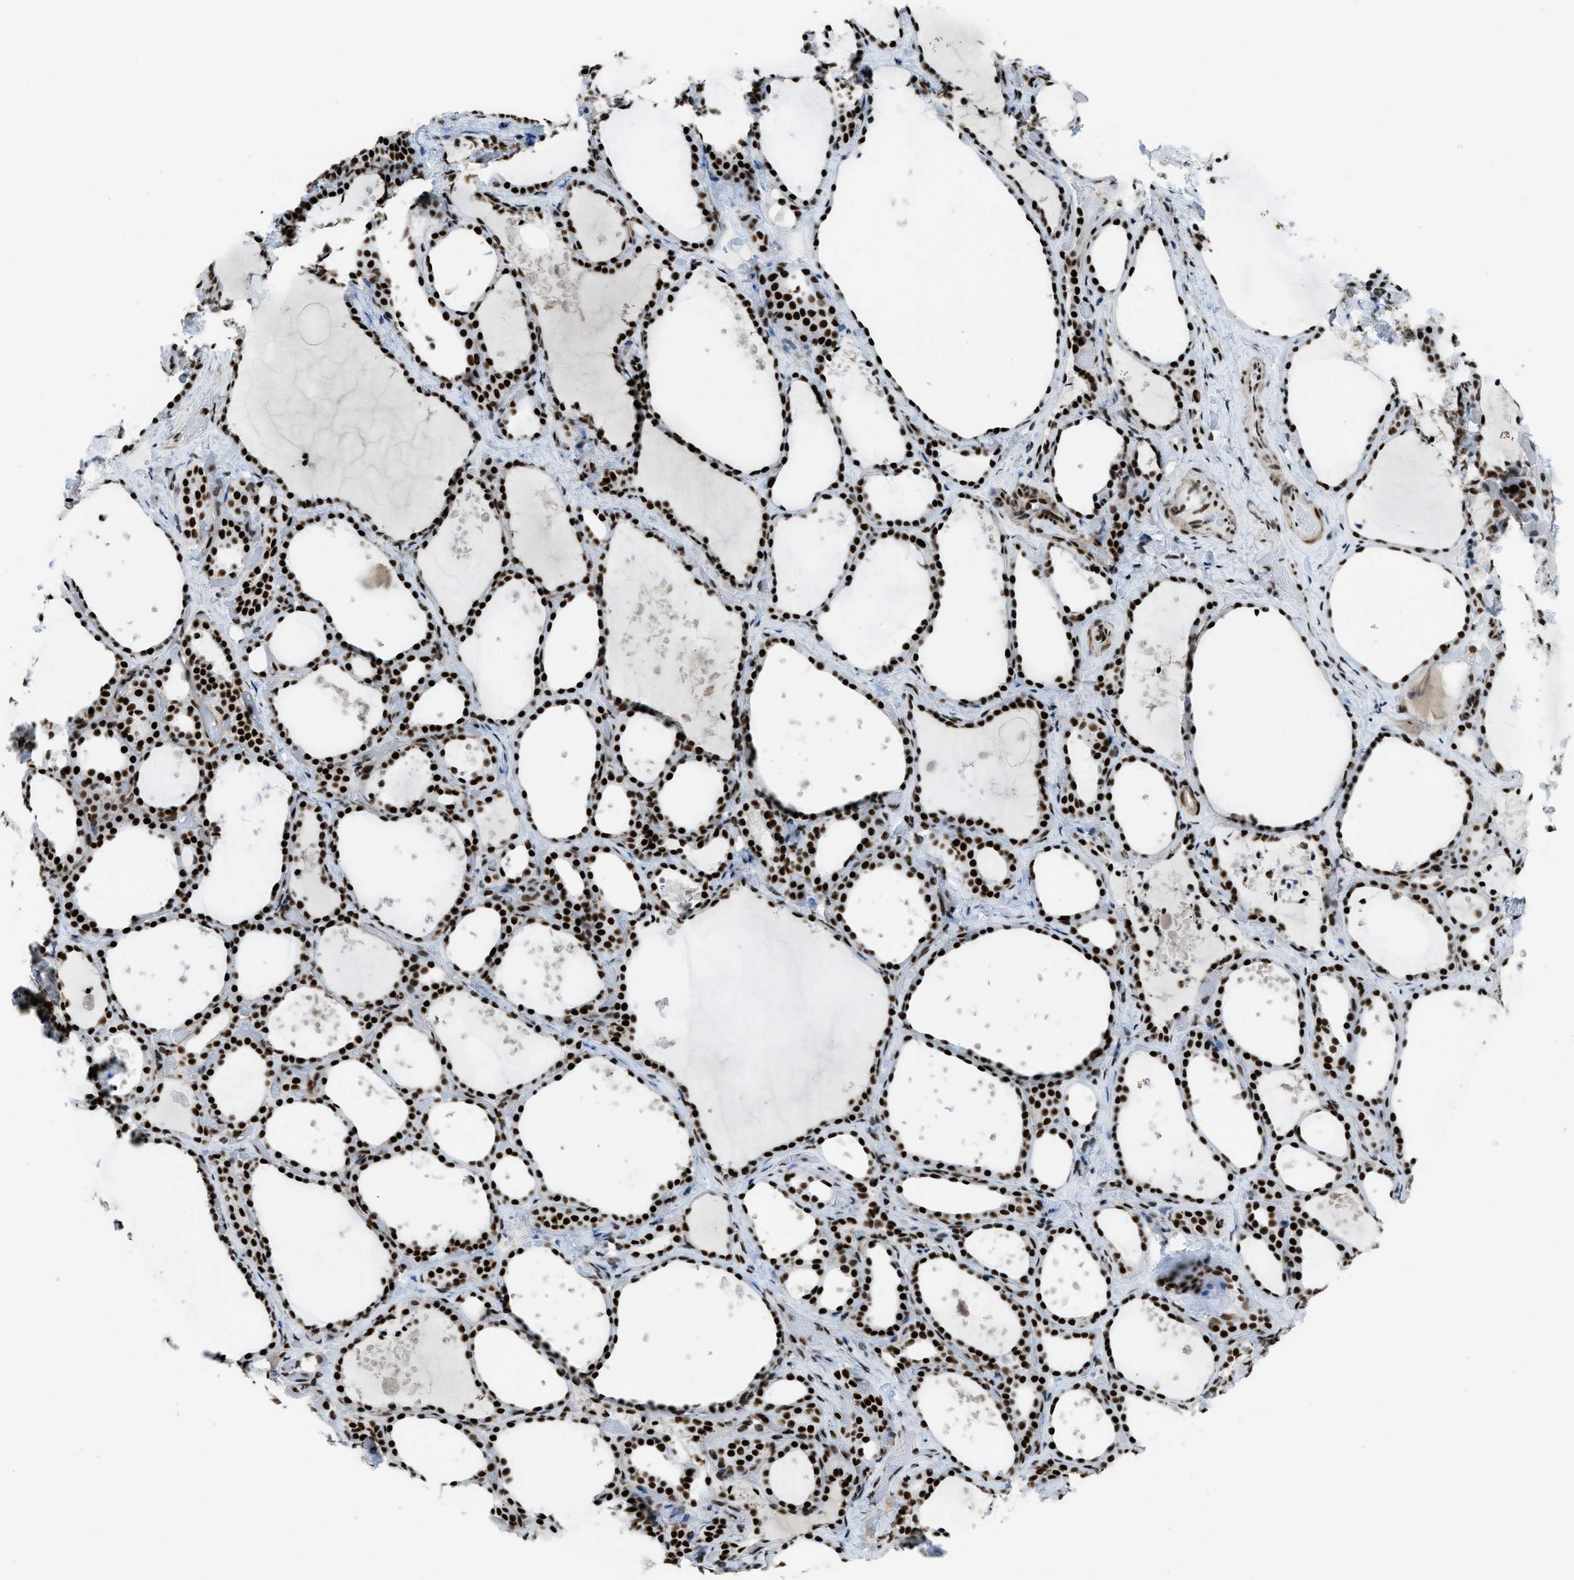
{"staining": {"intensity": "strong", "quantity": ">75%", "location": "nuclear"}, "tissue": "thyroid gland", "cell_type": "Glandular cells", "image_type": "normal", "snomed": [{"axis": "morphology", "description": "Normal tissue, NOS"}, {"axis": "topography", "description": "Thyroid gland"}], "caption": "Immunohistochemical staining of unremarkable human thyroid gland demonstrates strong nuclear protein positivity in approximately >75% of glandular cells.", "gene": "ZNF207", "patient": {"sex": "female", "age": 44}}